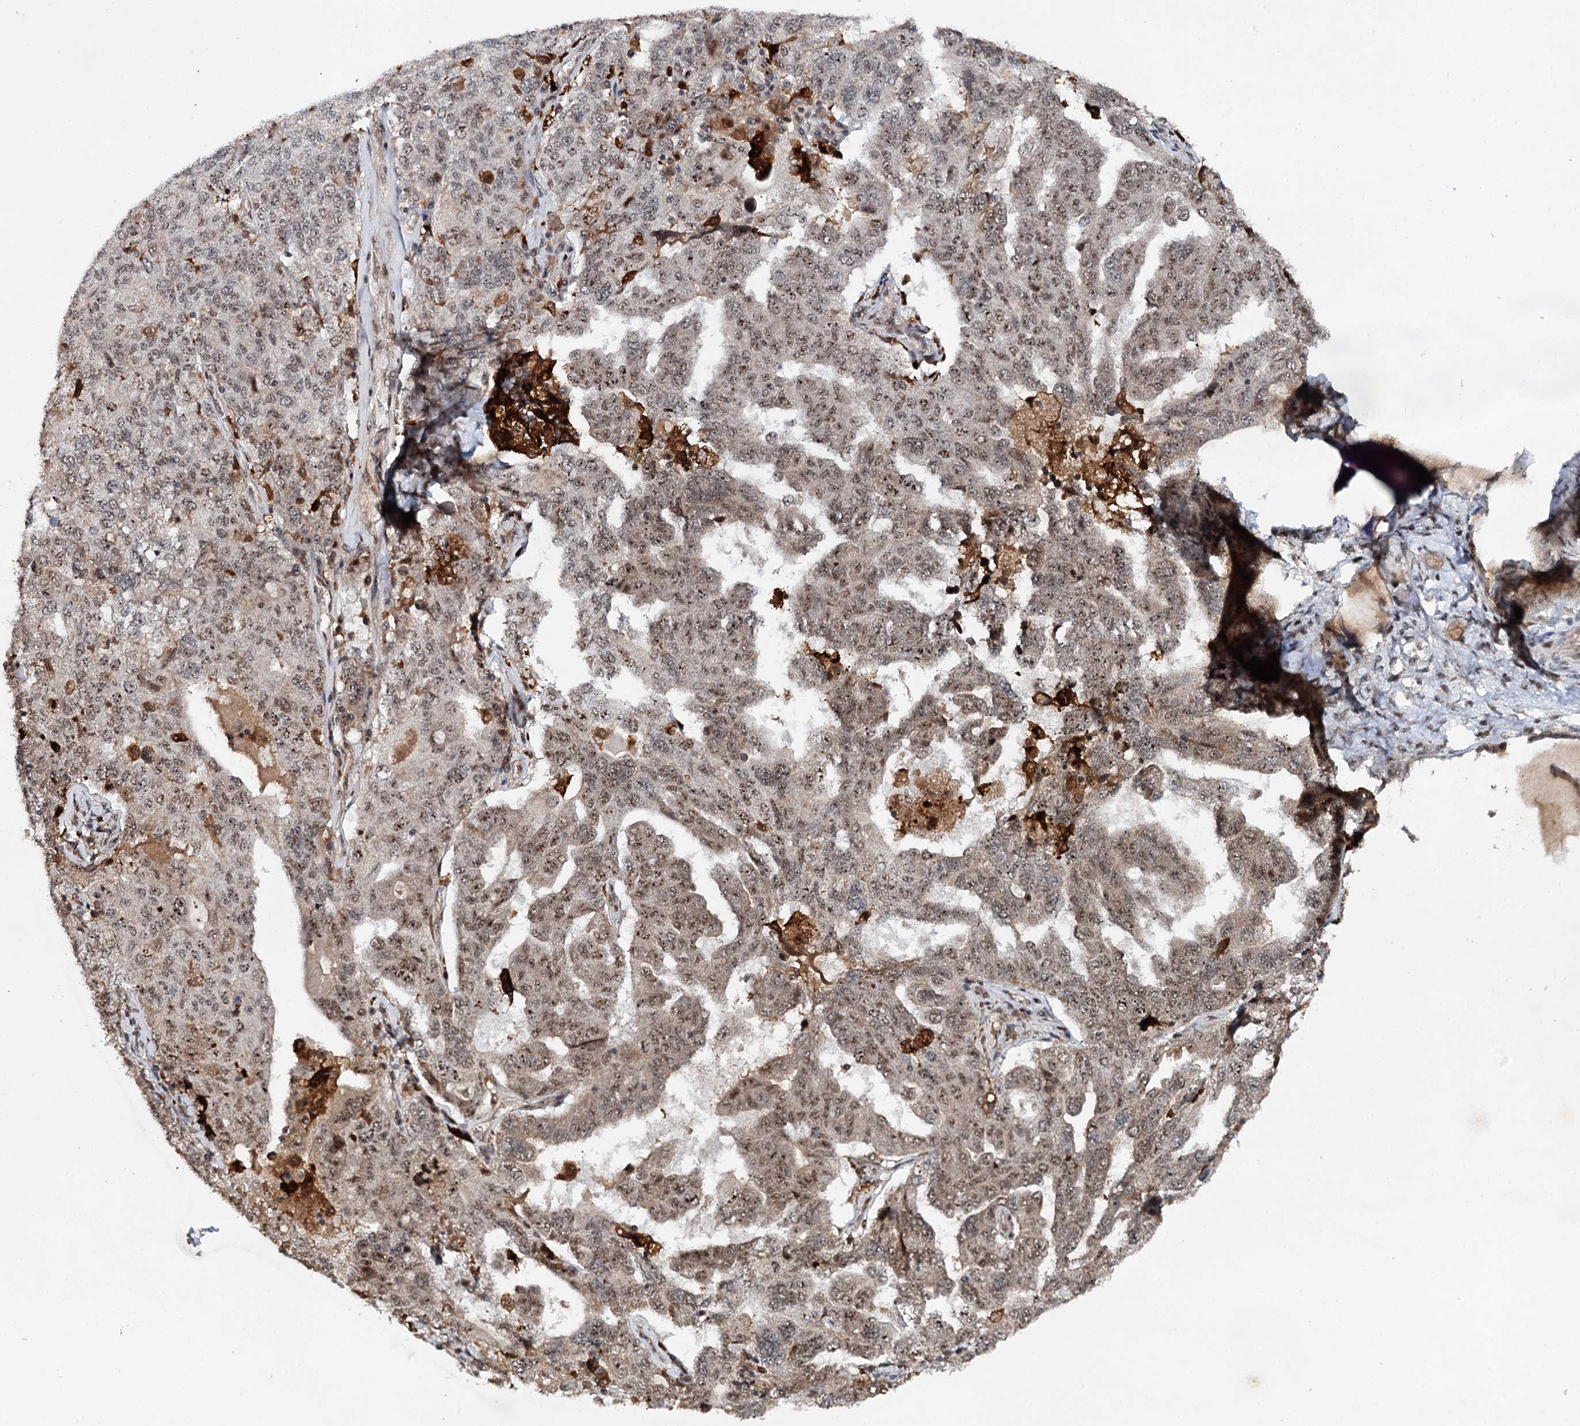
{"staining": {"intensity": "moderate", "quantity": ">75%", "location": "nuclear"}, "tissue": "ovarian cancer", "cell_type": "Tumor cells", "image_type": "cancer", "snomed": [{"axis": "morphology", "description": "Carcinoma, endometroid"}, {"axis": "topography", "description": "Ovary"}], "caption": "Endometroid carcinoma (ovarian) stained with DAB immunohistochemistry shows medium levels of moderate nuclear staining in approximately >75% of tumor cells. (brown staining indicates protein expression, while blue staining denotes nuclei).", "gene": "BUD13", "patient": {"sex": "female", "age": 62}}